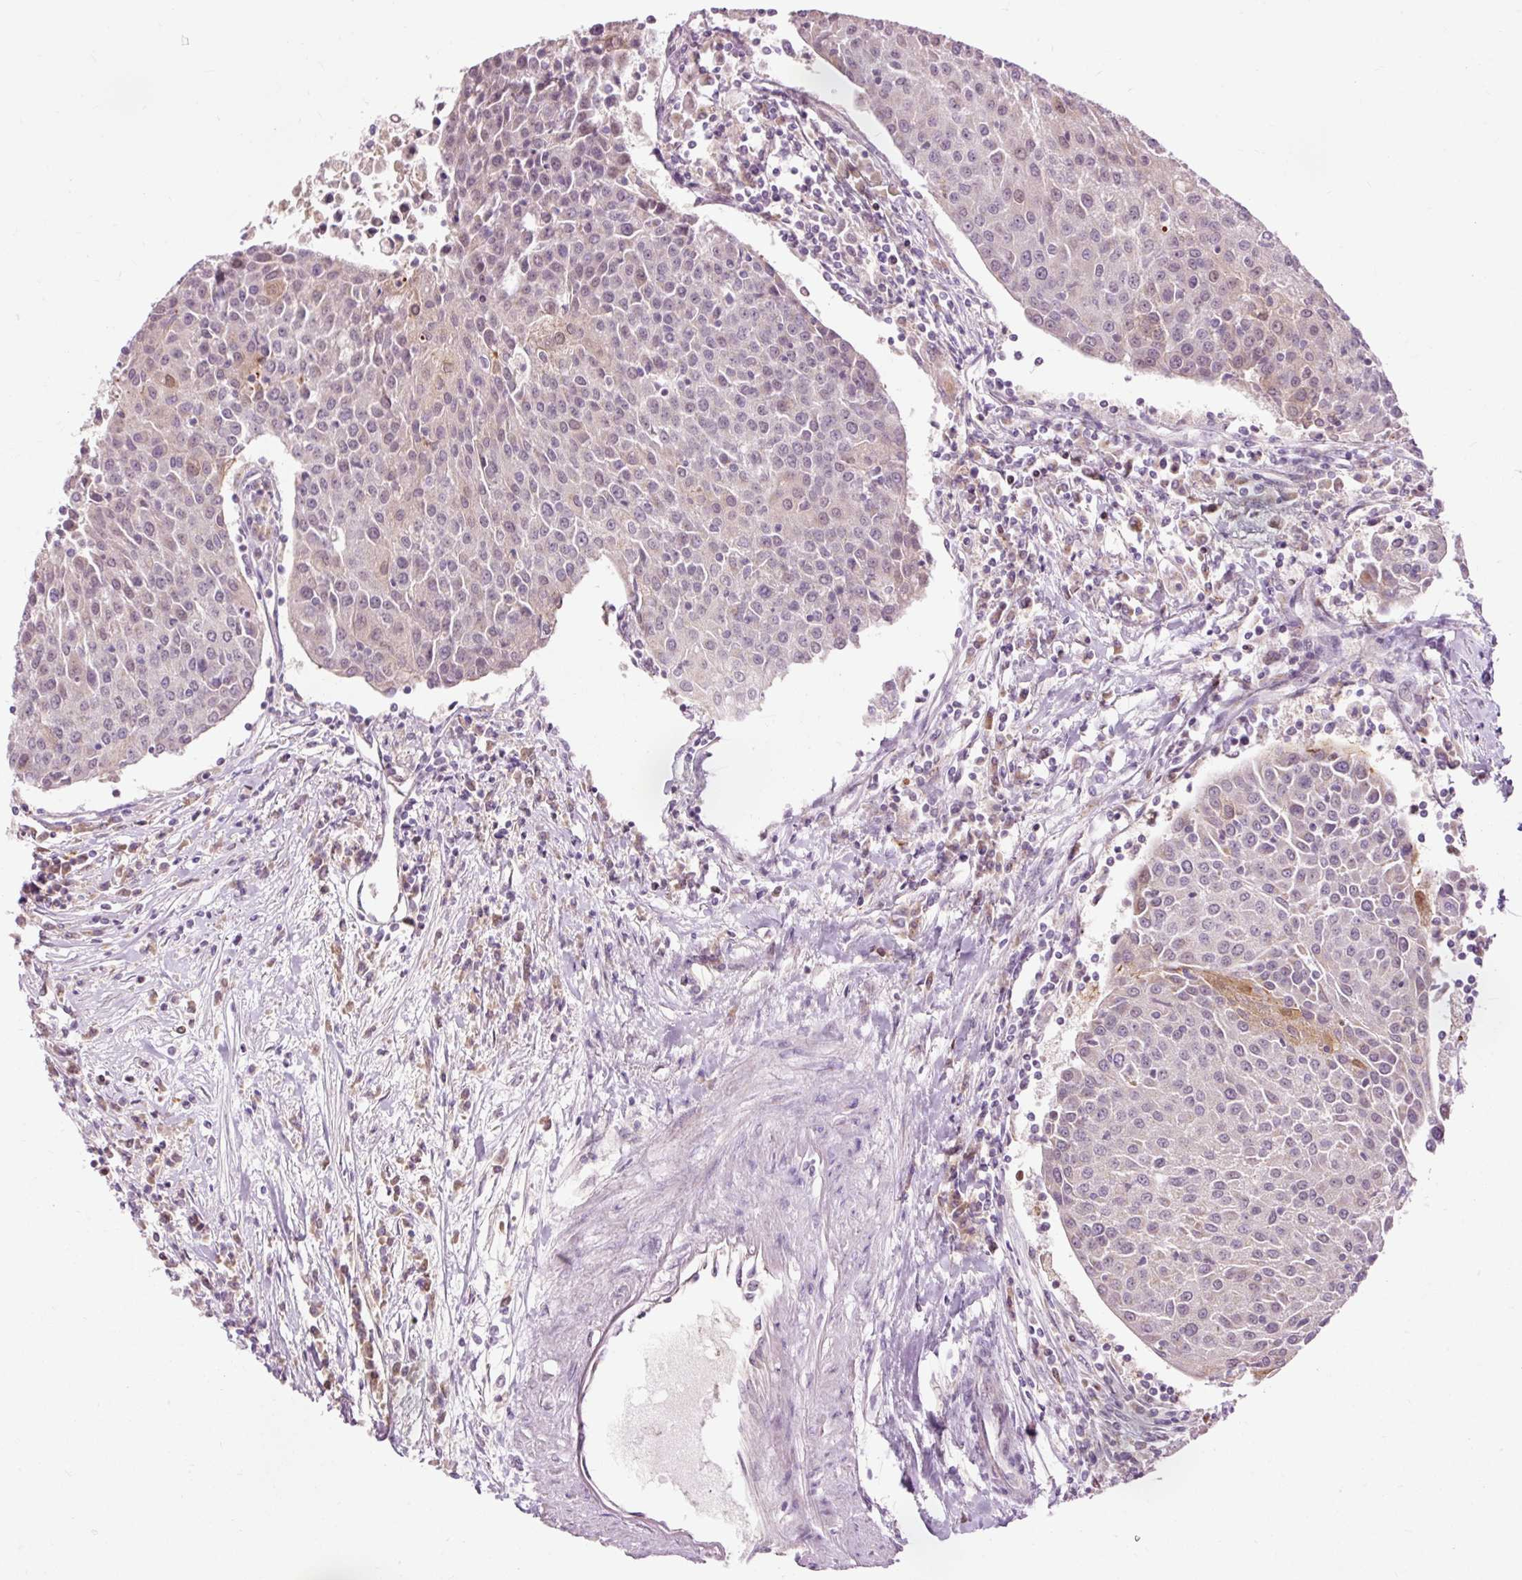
{"staining": {"intensity": "weak", "quantity": "<25%", "location": "cytoplasmic/membranous"}, "tissue": "urothelial cancer", "cell_type": "Tumor cells", "image_type": "cancer", "snomed": [{"axis": "morphology", "description": "Urothelial carcinoma, High grade"}, {"axis": "topography", "description": "Urinary bladder"}], "caption": "Urothelial cancer was stained to show a protein in brown. There is no significant expression in tumor cells.", "gene": "PRDX5", "patient": {"sex": "female", "age": 85}}